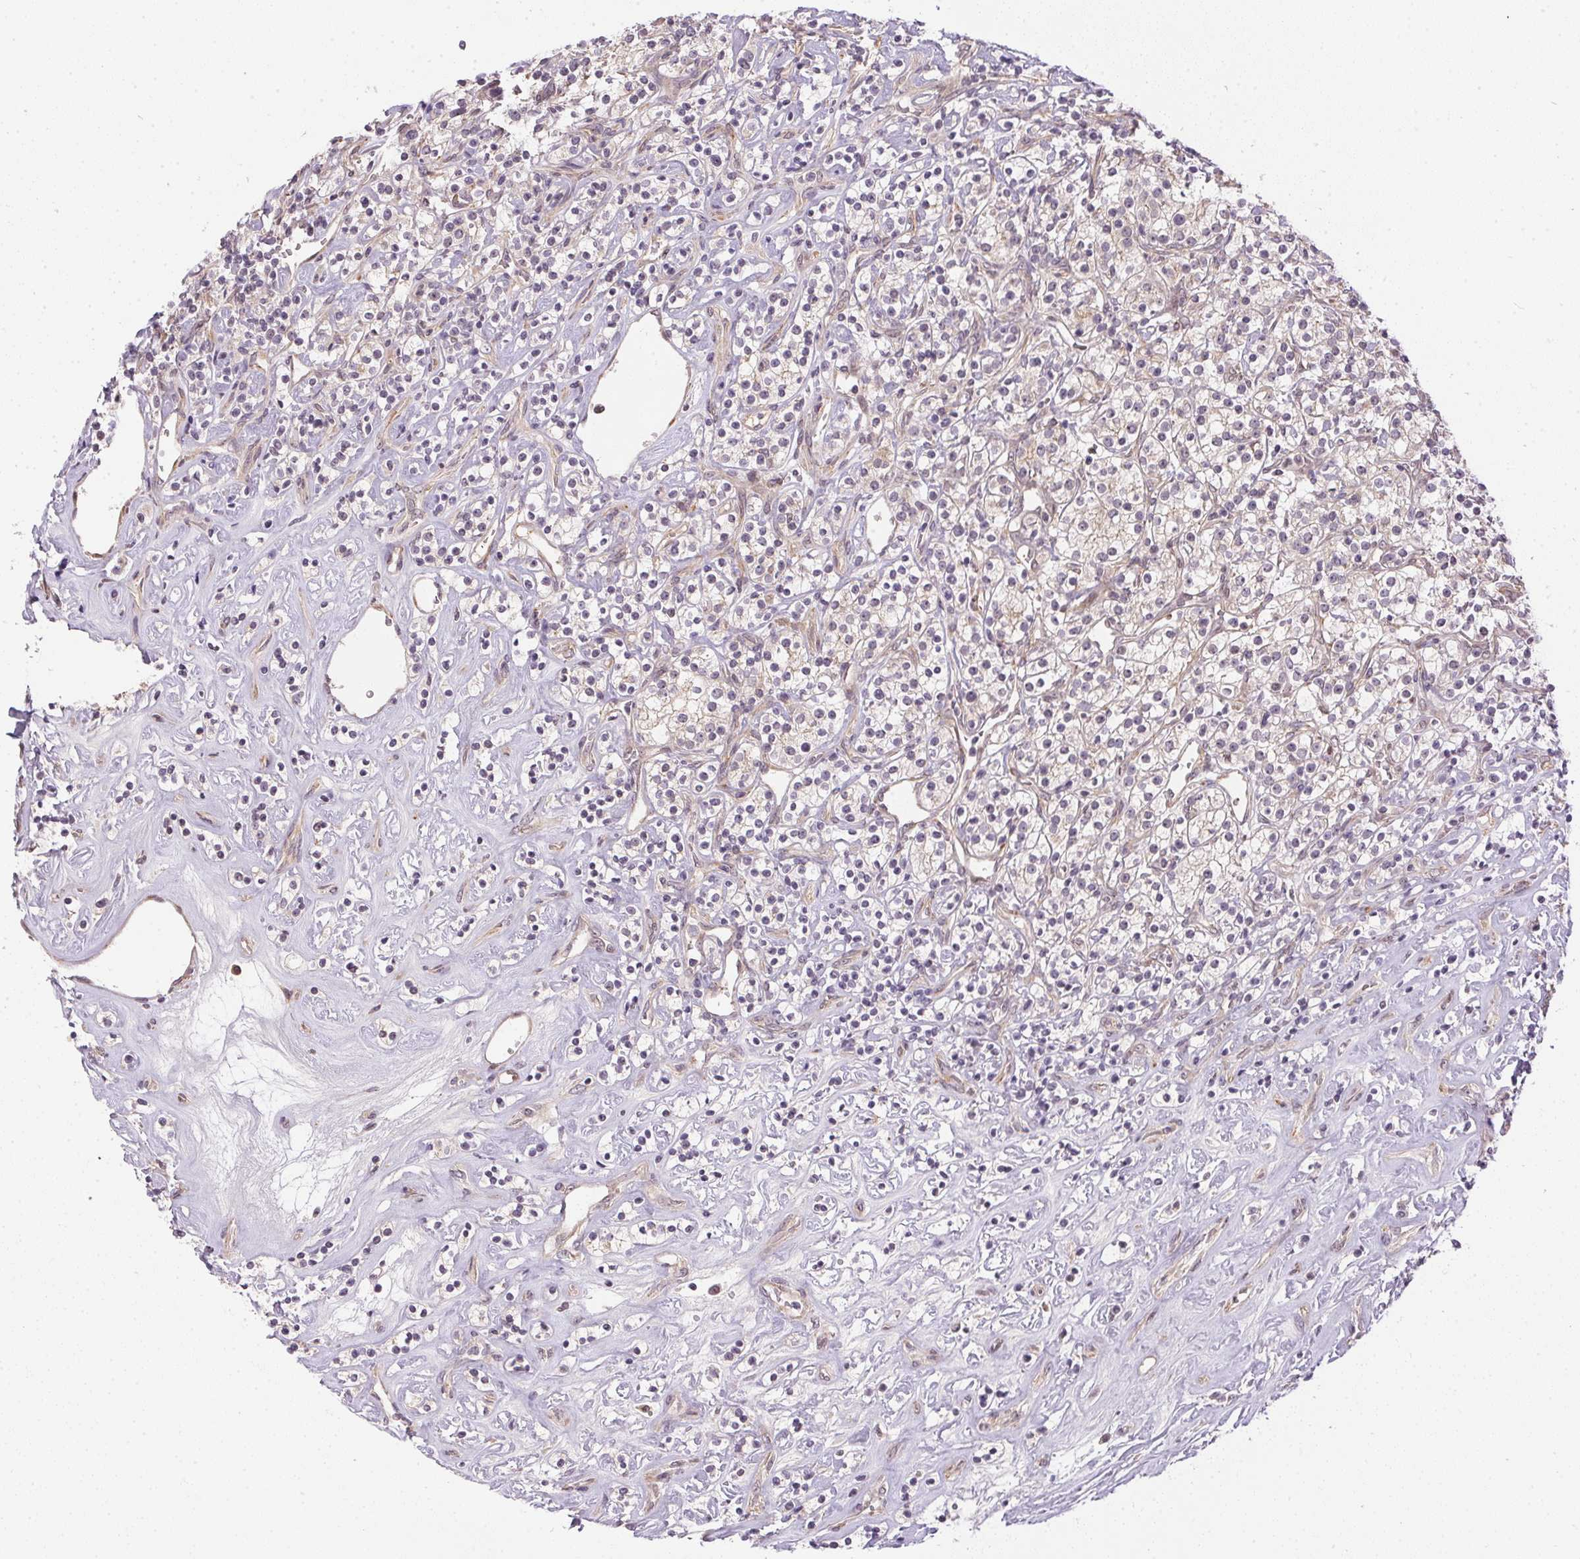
{"staining": {"intensity": "negative", "quantity": "none", "location": "none"}, "tissue": "renal cancer", "cell_type": "Tumor cells", "image_type": "cancer", "snomed": [{"axis": "morphology", "description": "Adenocarcinoma, NOS"}, {"axis": "topography", "description": "Kidney"}], "caption": "High magnification brightfield microscopy of renal adenocarcinoma stained with DAB (brown) and counterstained with hematoxylin (blue): tumor cells show no significant positivity. (DAB immunohistochemistry with hematoxylin counter stain).", "gene": "CFAP92", "patient": {"sex": "male", "age": 77}}